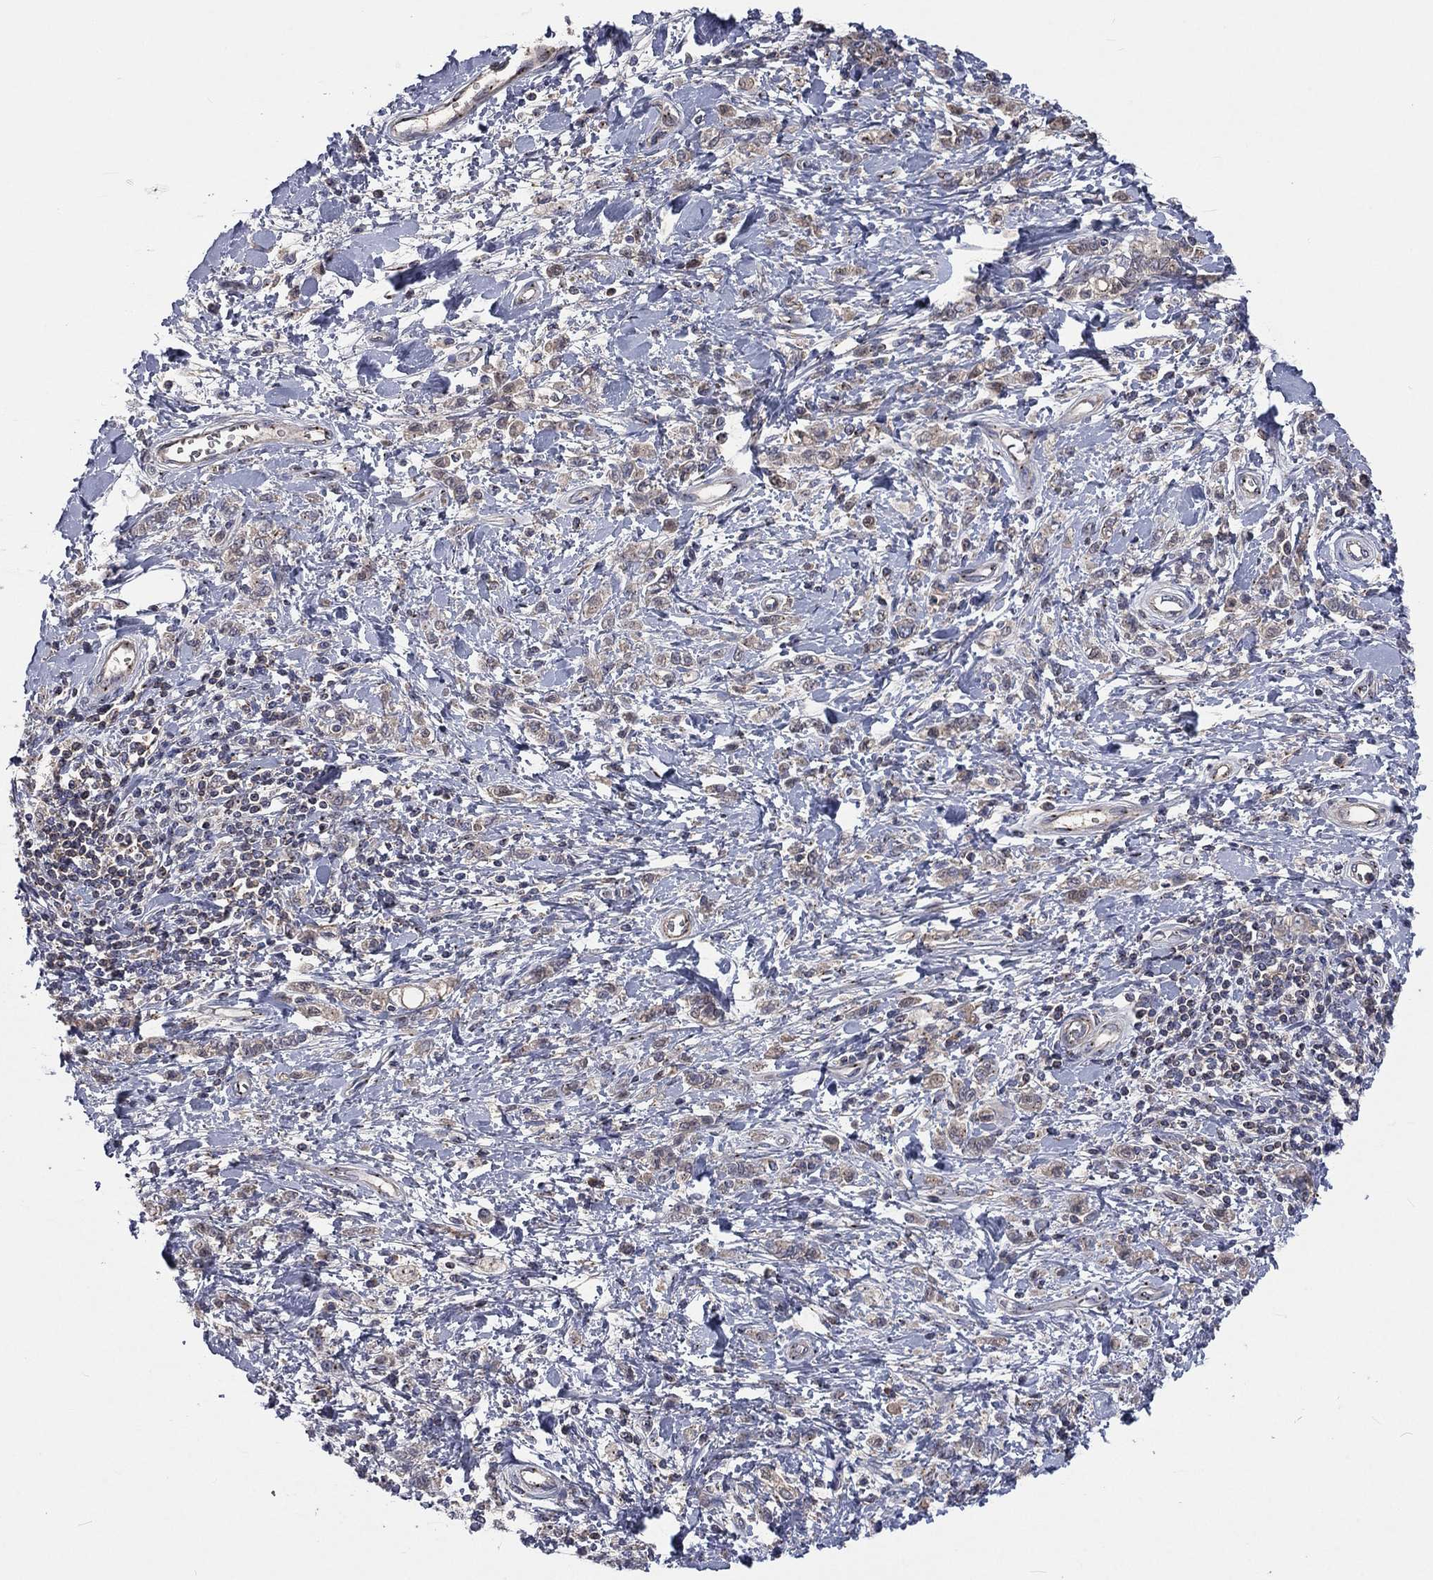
{"staining": {"intensity": "weak", "quantity": "25%-75%", "location": "cytoplasmic/membranous"}, "tissue": "stomach cancer", "cell_type": "Tumor cells", "image_type": "cancer", "snomed": [{"axis": "morphology", "description": "Adenocarcinoma, NOS"}, {"axis": "topography", "description": "Stomach"}], "caption": "Immunohistochemical staining of human adenocarcinoma (stomach) shows low levels of weak cytoplasmic/membranous protein positivity in about 25%-75% of tumor cells. (DAB = brown stain, brightfield microscopy at high magnification).", "gene": "CROCC", "patient": {"sex": "male", "age": 77}}